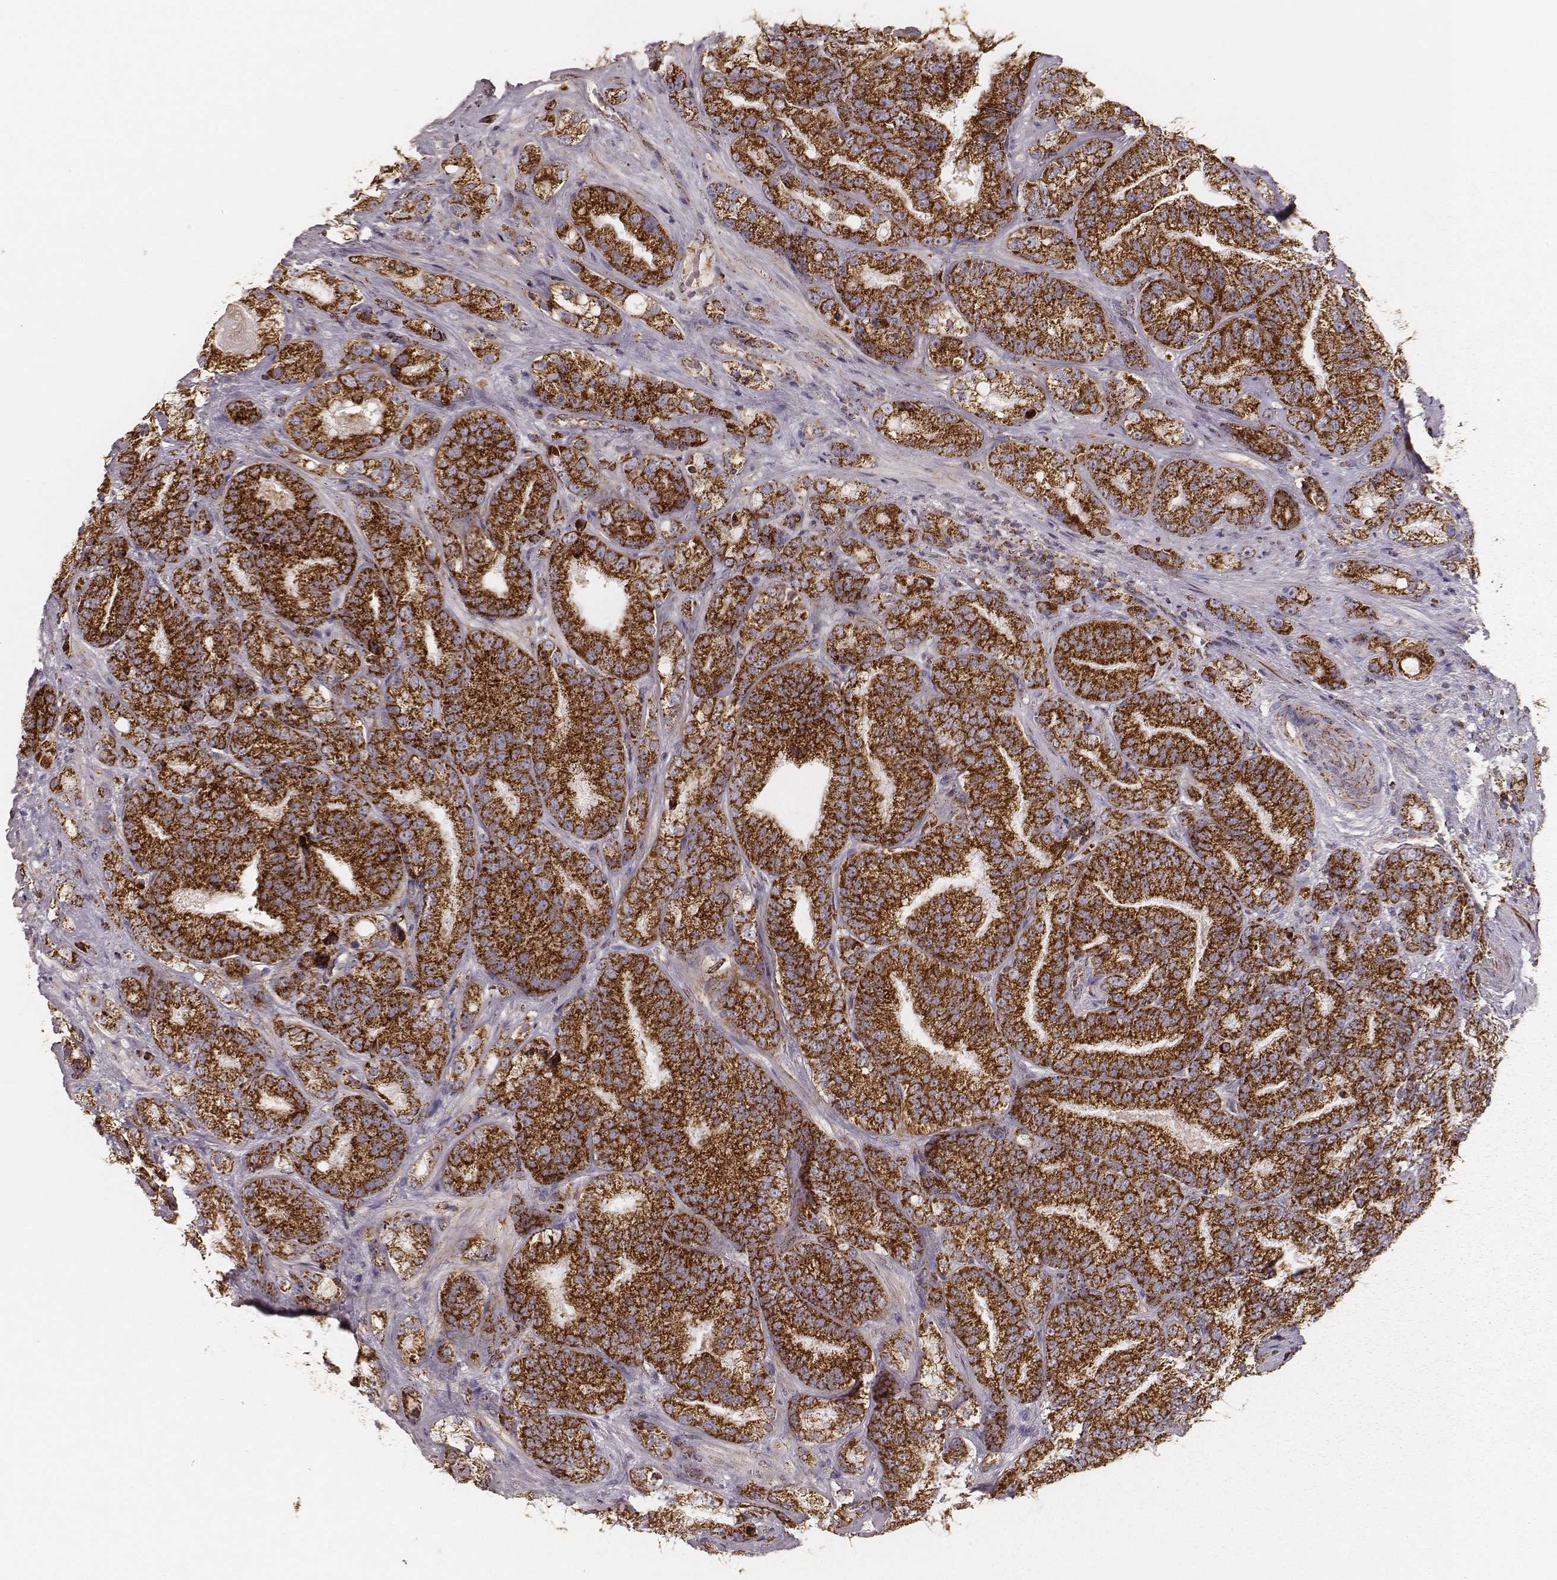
{"staining": {"intensity": "strong", "quantity": ">75%", "location": "cytoplasmic/membranous"}, "tissue": "prostate cancer", "cell_type": "Tumor cells", "image_type": "cancer", "snomed": [{"axis": "morphology", "description": "Adenocarcinoma, NOS"}, {"axis": "topography", "description": "Prostate"}], "caption": "Approximately >75% of tumor cells in prostate cancer exhibit strong cytoplasmic/membranous protein expression as visualized by brown immunohistochemical staining.", "gene": "CS", "patient": {"sex": "male", "age": 63}}